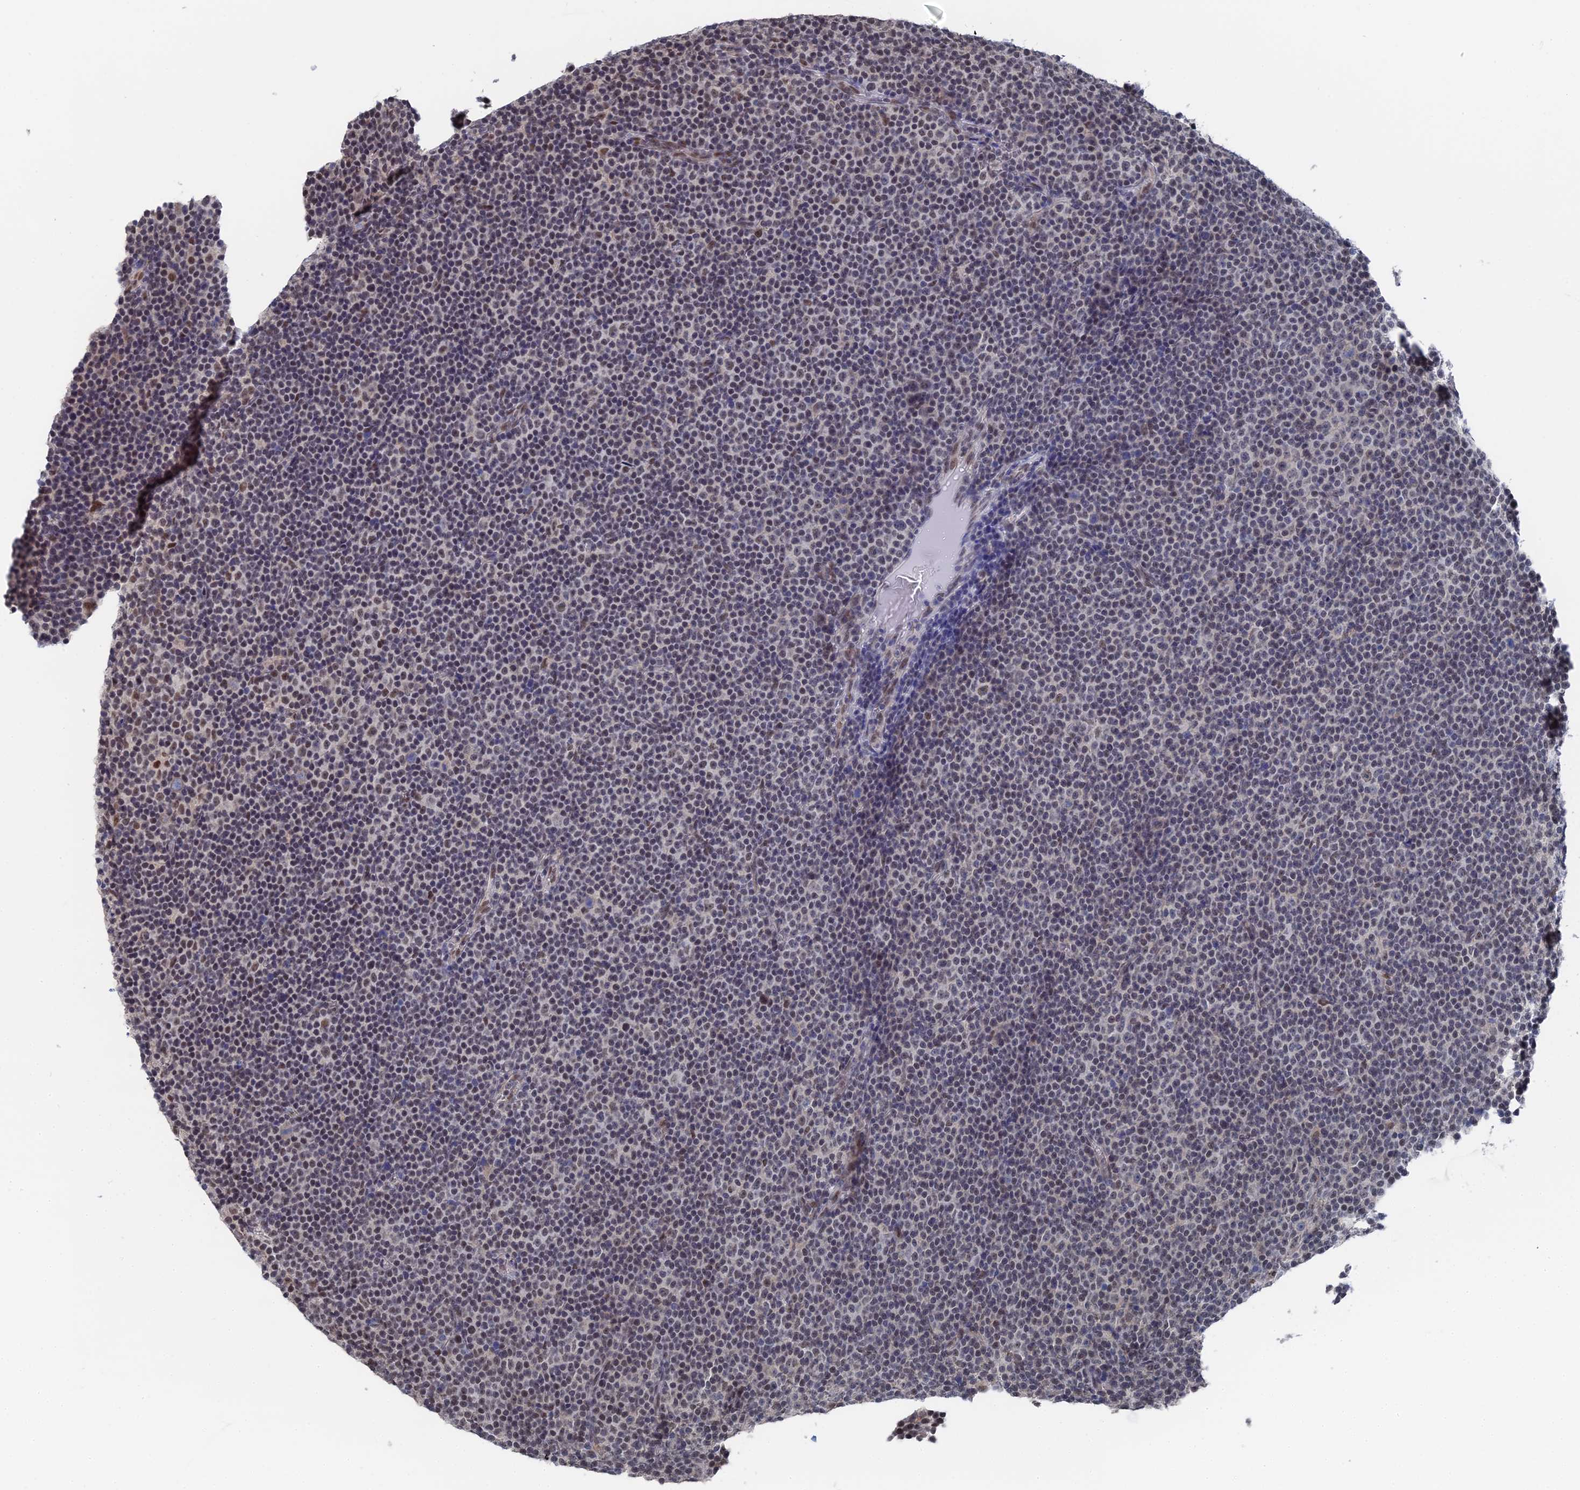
{"staining": {"intensity": "weak", "quantity": "25%-75%", "location": "nuclear"}, "tissue": "lymphoma", "cell_type": "Tumor cells", "image_type": "cancer", "snomed": [{"axis": "morphology", "description": "Malignant lymphoma, non-Hodgkin's type, Low grade"}, {"axis": "topography", "description": "Lymph node"}], "caption": "Tumor cells display weak nuclear staining in approximately 25%-75% of cells in low-grade malignant lymphoma, non-Hodgkin's type.", "gene": "TSSC4", "patient": {"sex": "female", "age": 67}}